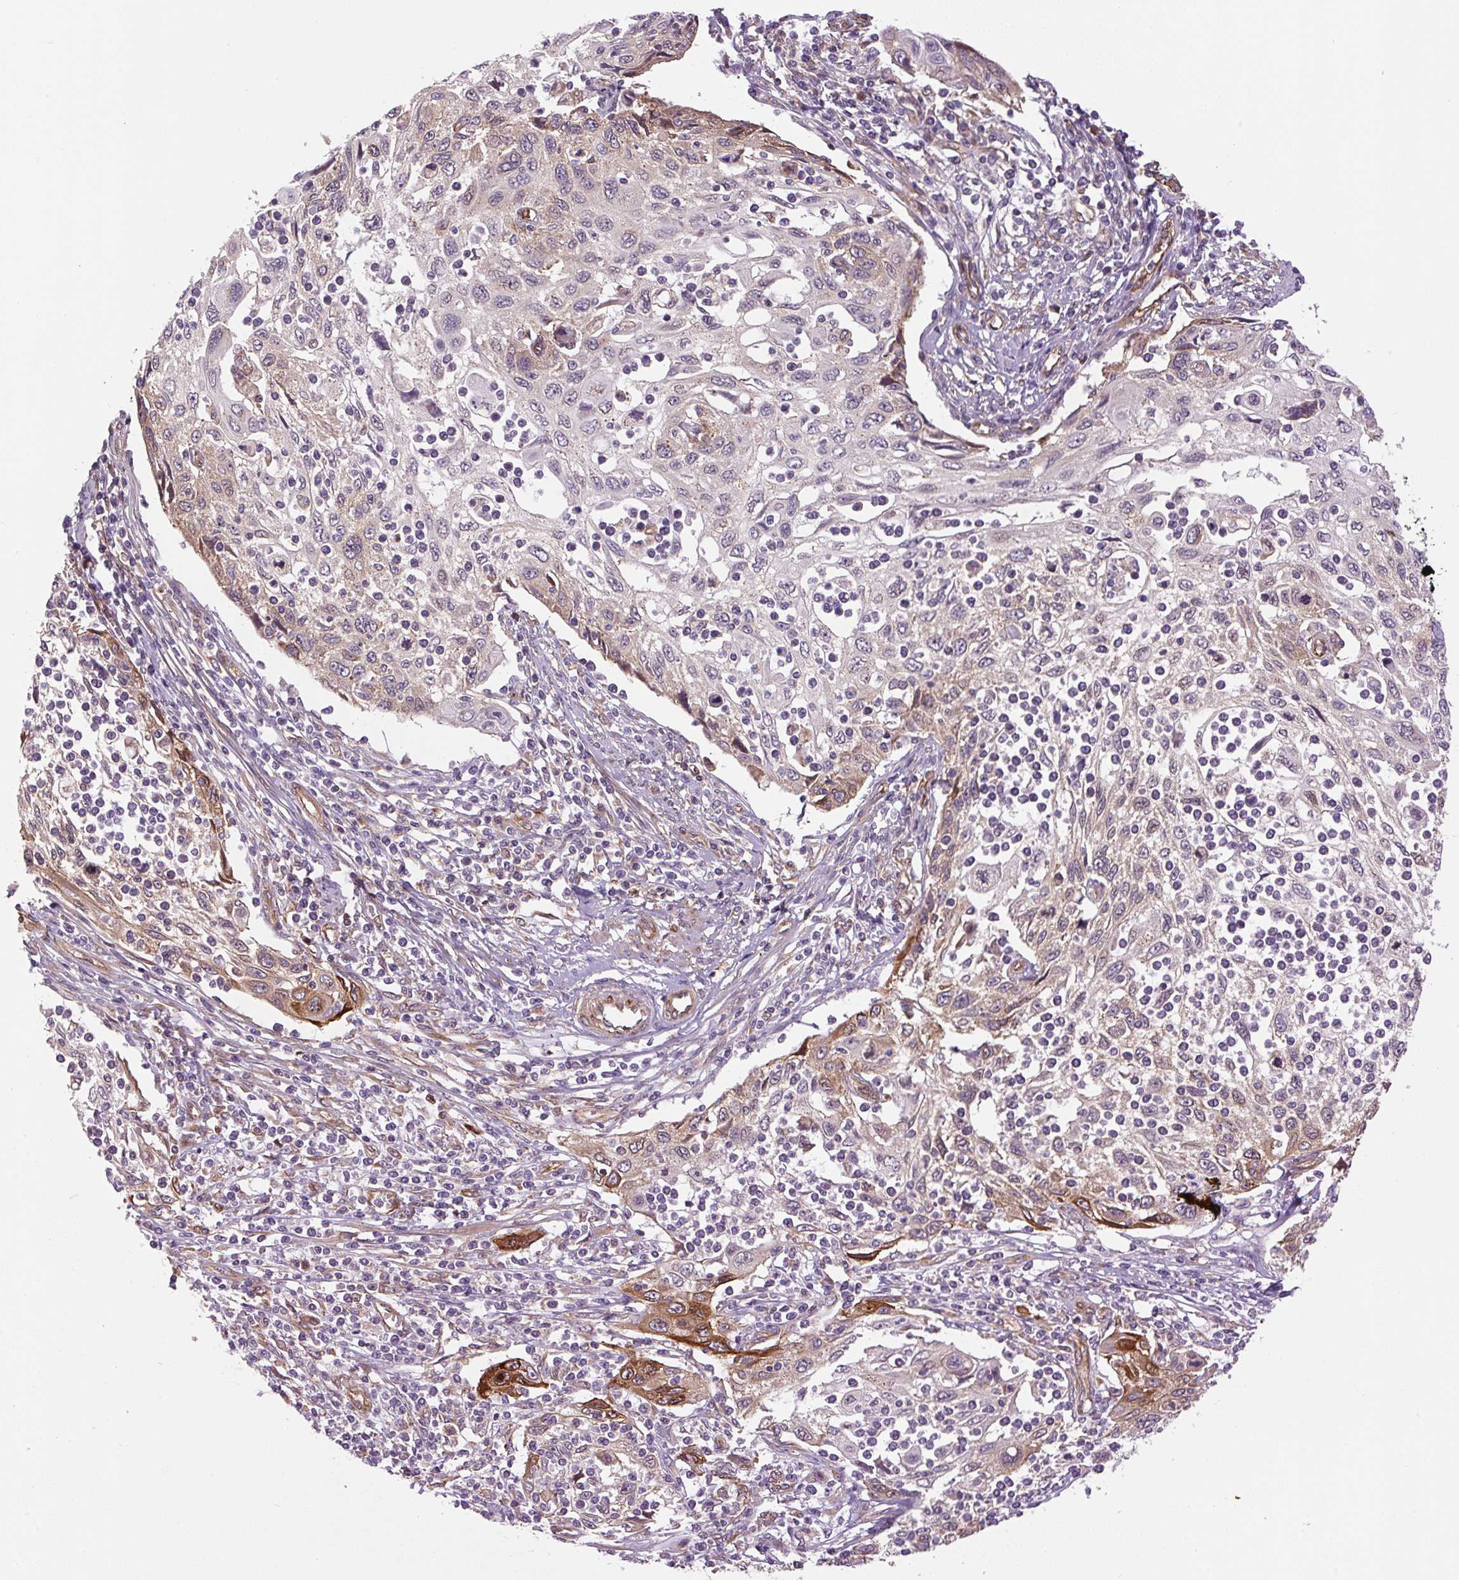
{"staining": {"intensity": "strong", "quantity": "<25%", "location": "cytoplasmic/membranous"}, "tissue": "cervical cancer", "cell_type": "Tumor cells", "image_type": "cancer", "snomed": [{"axis": "morphology", "description": "Squamous cell carcinoma, NOS"}, {"axis": "topography", "description": "Cervix"}], "caption": "Cervical cancer (squamous cell carcinoma) stained with a brown dye demonstrates strong cytoplasmic/membranous positive positivity in about <25% of tumor cells.", "gene": "SEPTIN10", "patient": {"sex": "female", "age": 70}}